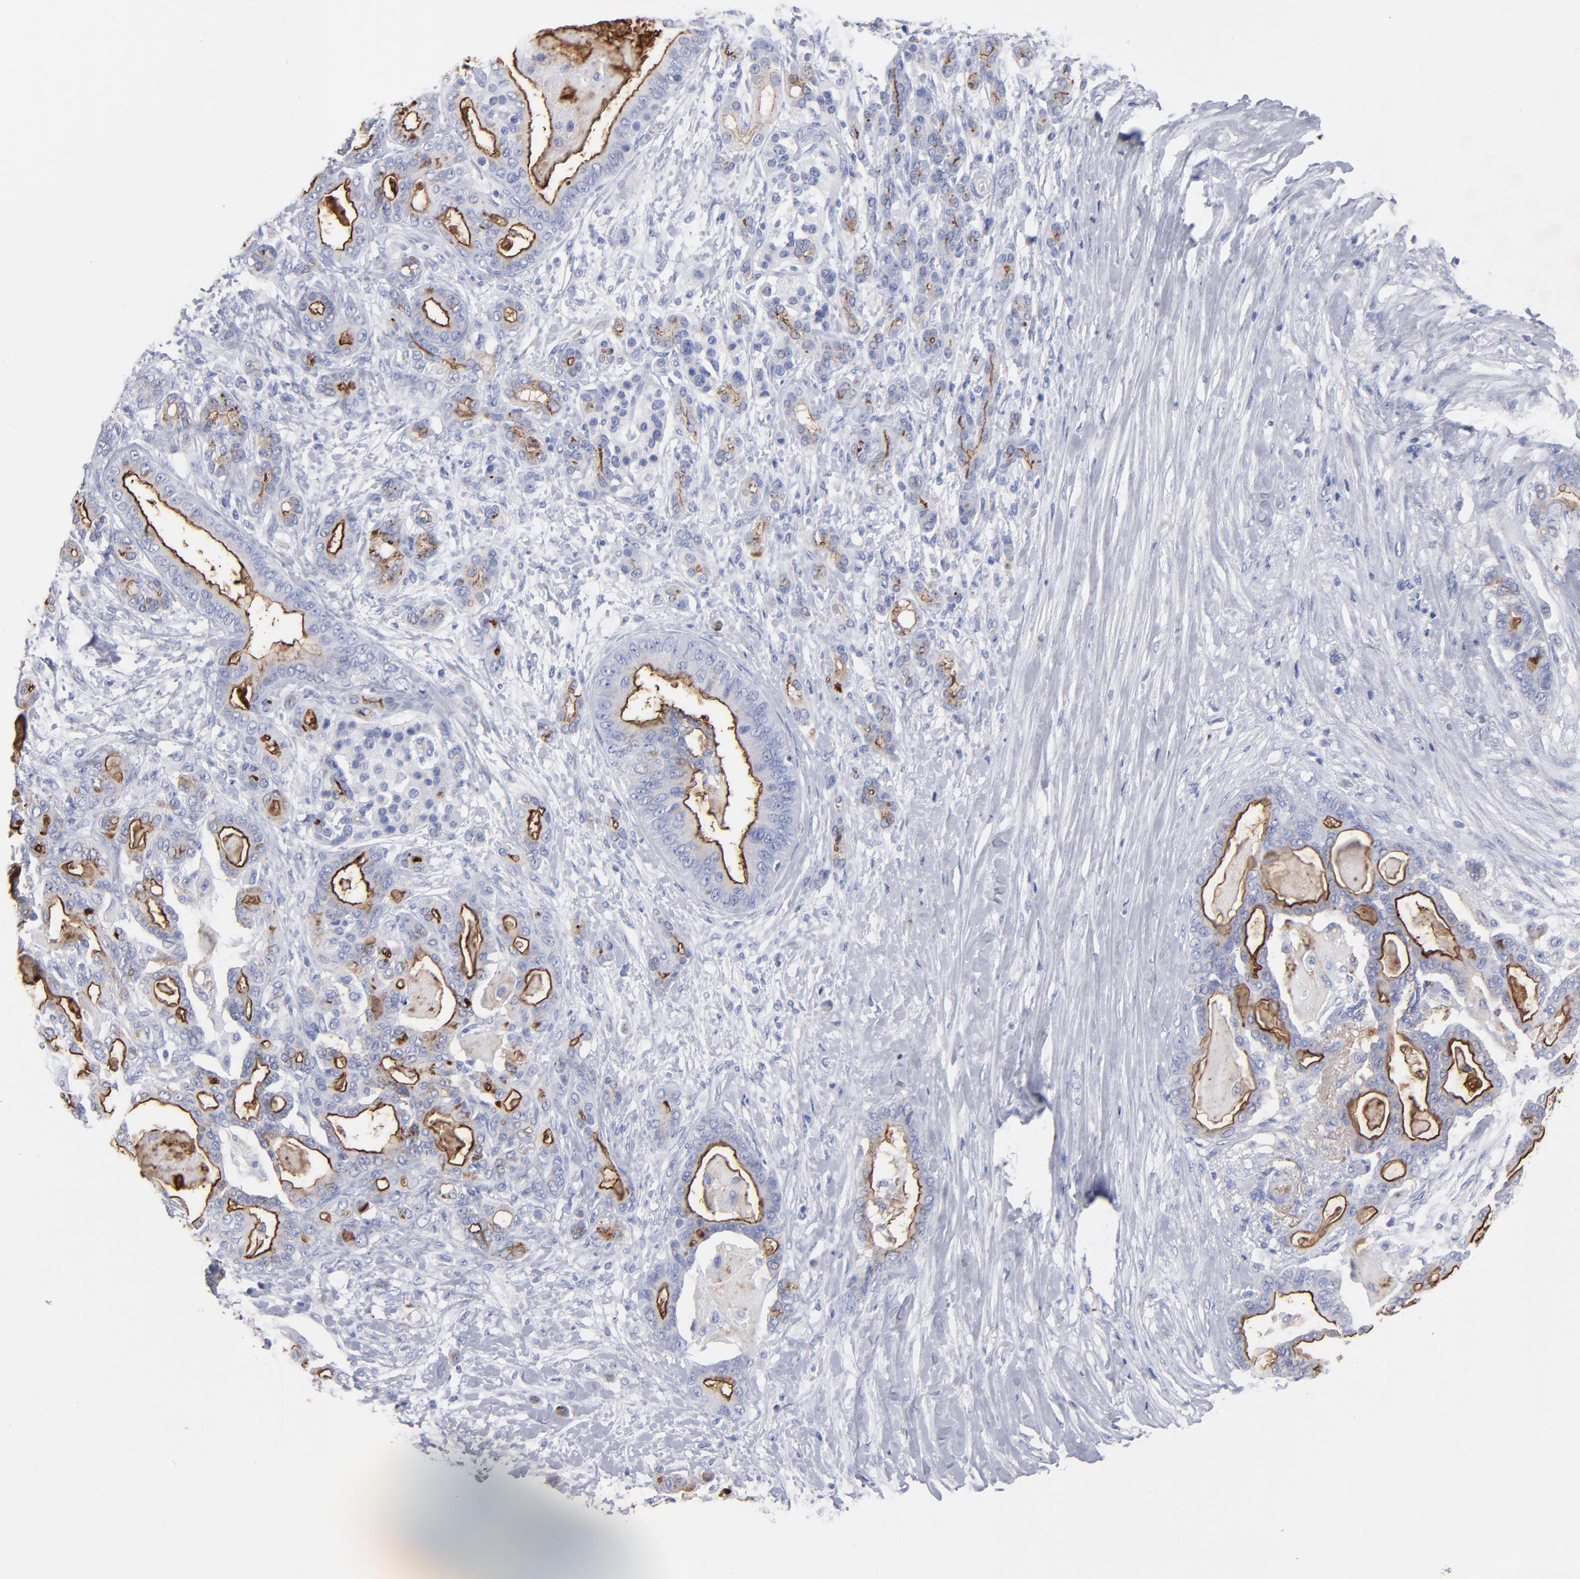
{"staining": {"intensity": "moderate", "quantity": "<25%", "location": "cytoplasmic/membranous"}, "tissue": "pancreatic cancer", "cell_type": "Tumor cells", "image_type": "cancer", "snomed": [{"axis": "morphology", "description": "Adenocarcinoma, NOS"}, {"axis": "topography", "description": "Pancreas"}], "caption": "The micrograph shows staining of pancreatic adenocarcinoma, revealing moderate cytoplasmic/membranous protein staining (brown color) within tumor cells.", "gene": "TM4SF1", "patient": {"sex": "male", "age": 63}}